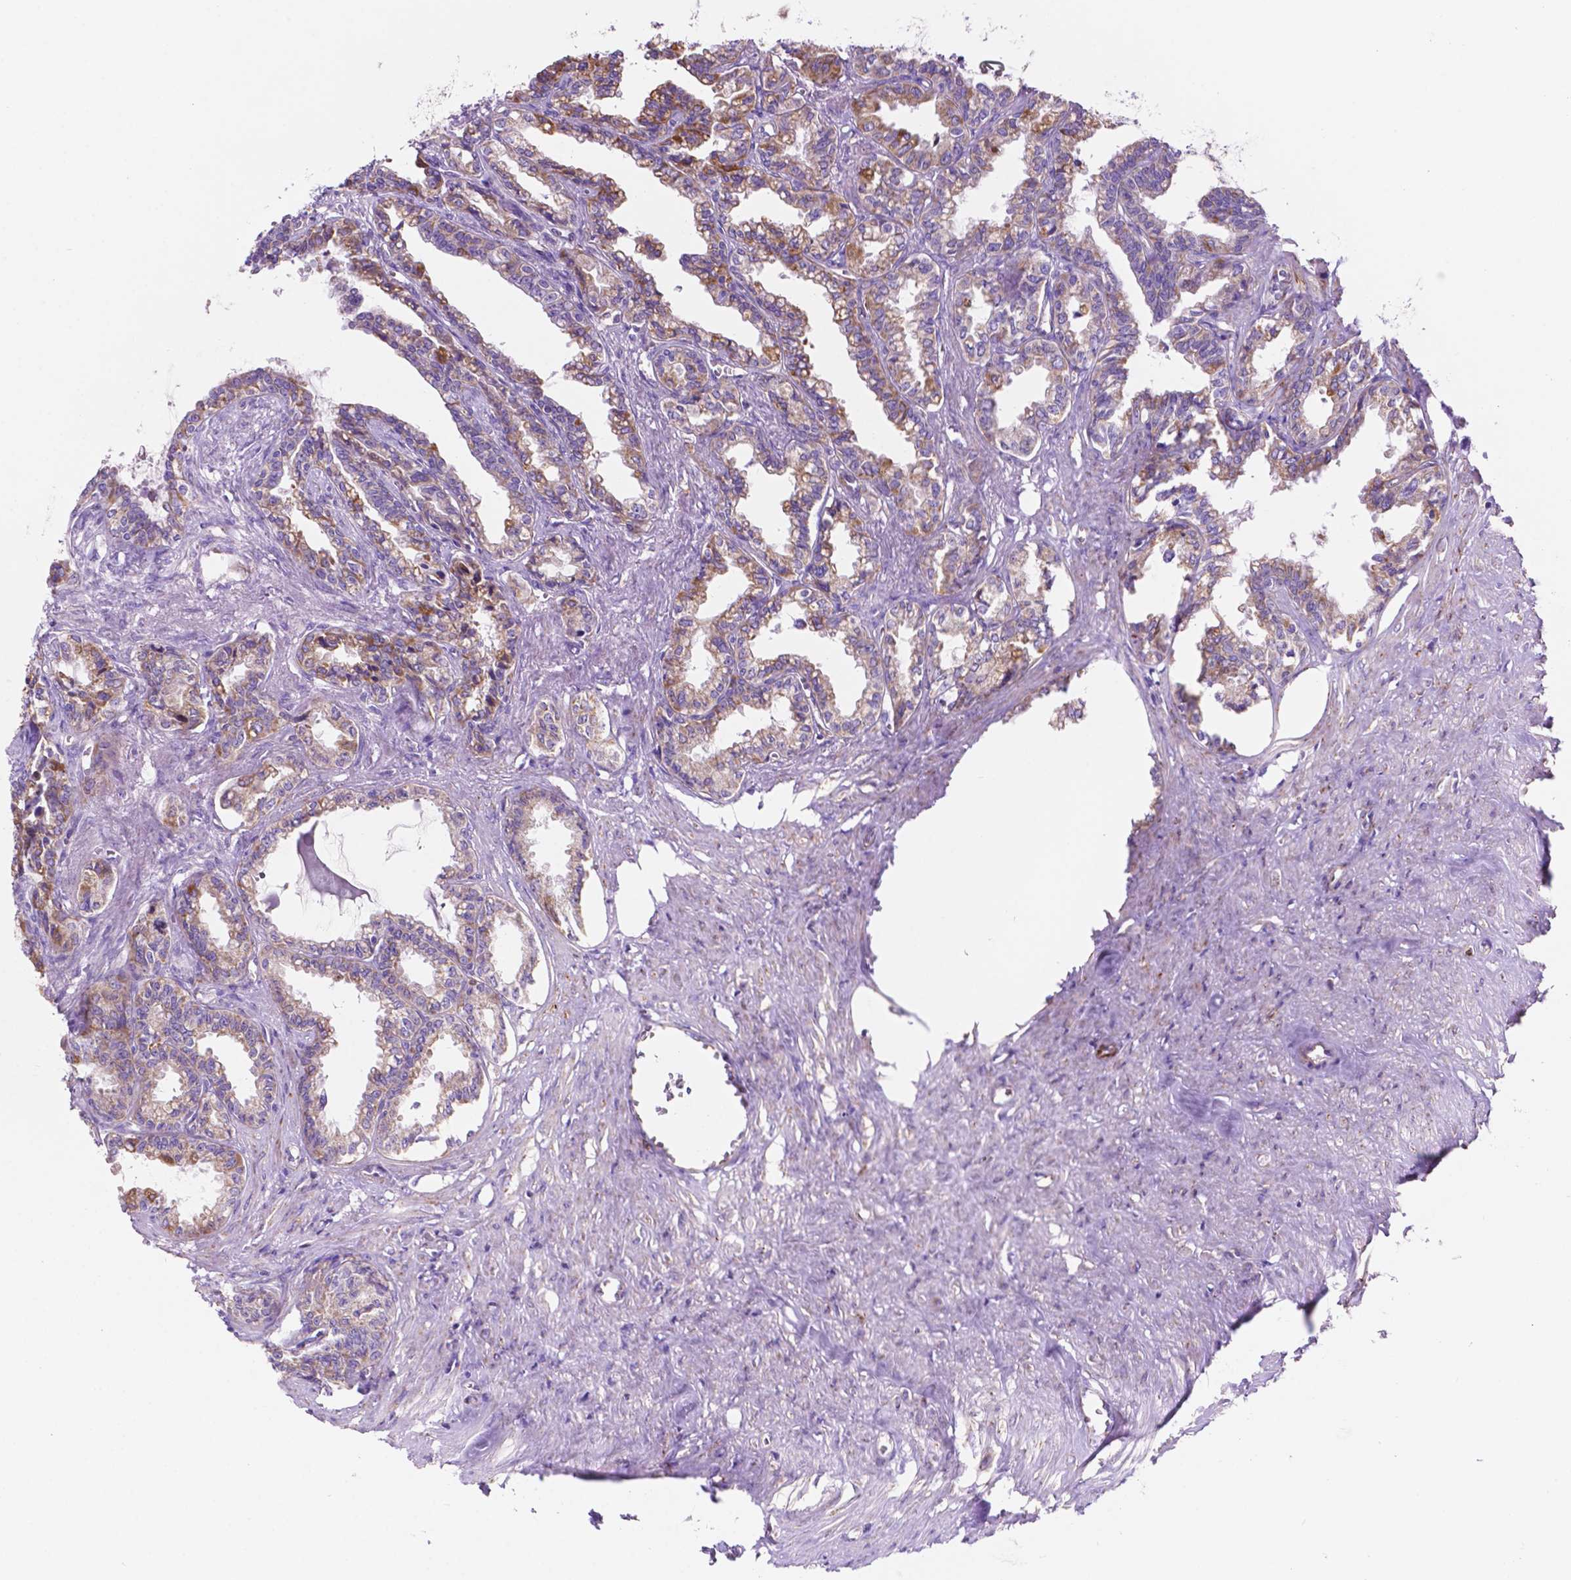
{"staining": {"intensity": "moderate", "quantity": "<25%", "location": "cytoplasmic/membranous"}, "tissue": "seminal vesicle", "cell_type": "Glandular cells", "image_type": "normal", "snomed": [{"axis": "morphology", "description": "Normal tissue, NOS"}, {"axis": "morphology", "description": "Urothelial carcinoma, NOS"}, {"axis": "topography", "description": "Urinary bladder"}, {"axis": "topography", "description": "Seminal veicle"}], "caption": "Protein expression by immunohistochemistry (IHC) shows moderate cytoplasmic/membranous expression in approximately <25% of glandular cells in benign seminal vesicle. (DAB (3,3'-diaminobenzidine) IHC with brightfield microscopy, high magnification).", "gene": "TRPV5", "patient": {"sex": "male", "age": 76}}